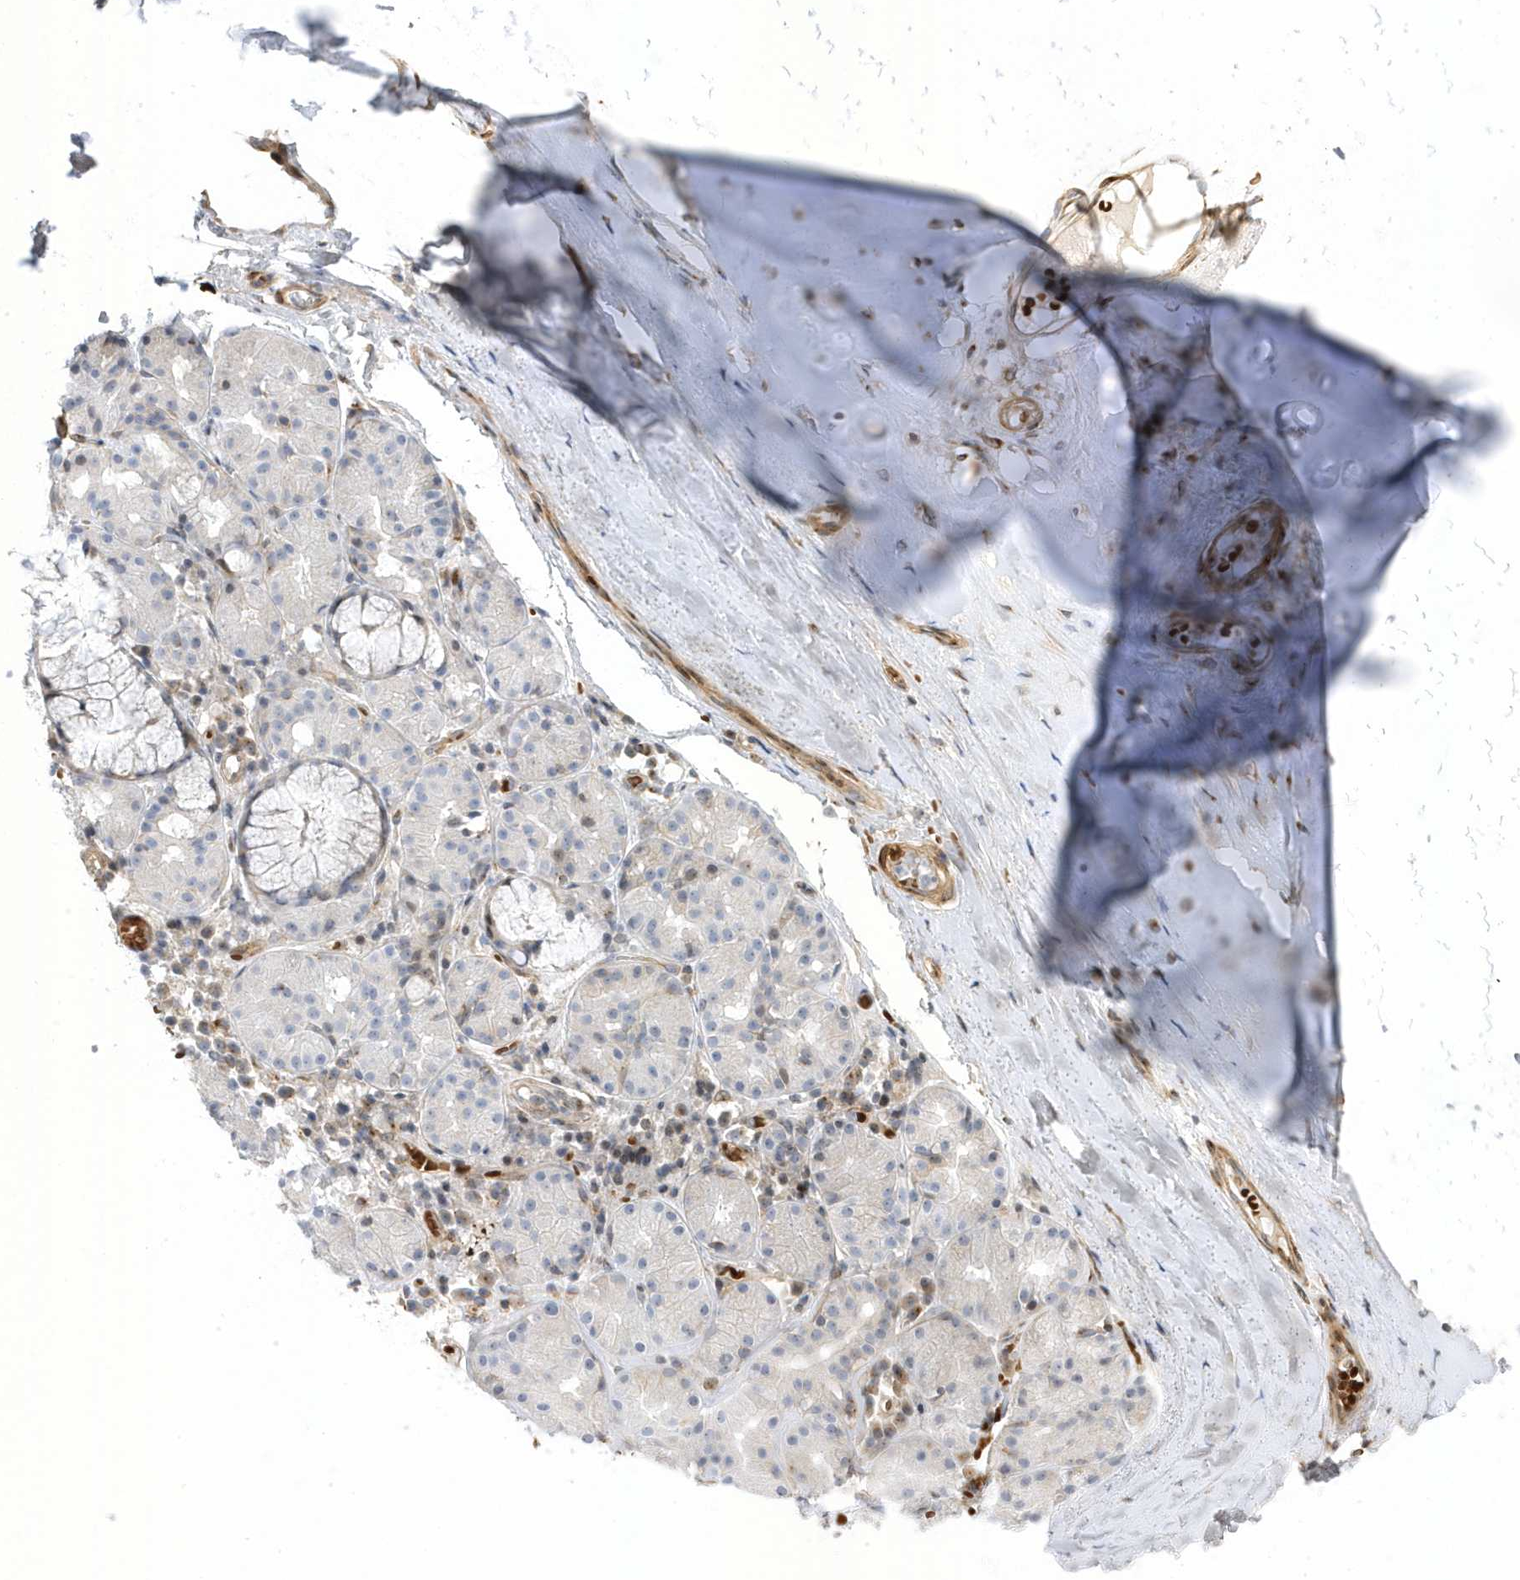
{"staining": {"intensity": "negative", "quantity": "none", "location": "none"}, "tissue": "adipose tissue", "cell_type": "Adipocytes", "image_type": "normal", "snomed": [{"axis": "morphology", "description": "Normal tissue, NOS"}, {"axis": "morphology", "description": "Basal cell carcinoma"}, {"axis": "topography", "description": "Cartilage tissue"}, {"axis": "topography", "description": "Nasopharynx"}, {"axis": "topography", "description": "Oral tissue"}], "caption": "The image reveals no staining of adipocytes in benign adipose tissue. The staining is performed using DAB brown chromogen with nuclei counter-stained in using hematoxylin.", "gene": "MAP7D3", "patient": {"sex": "female", "age": 77}}